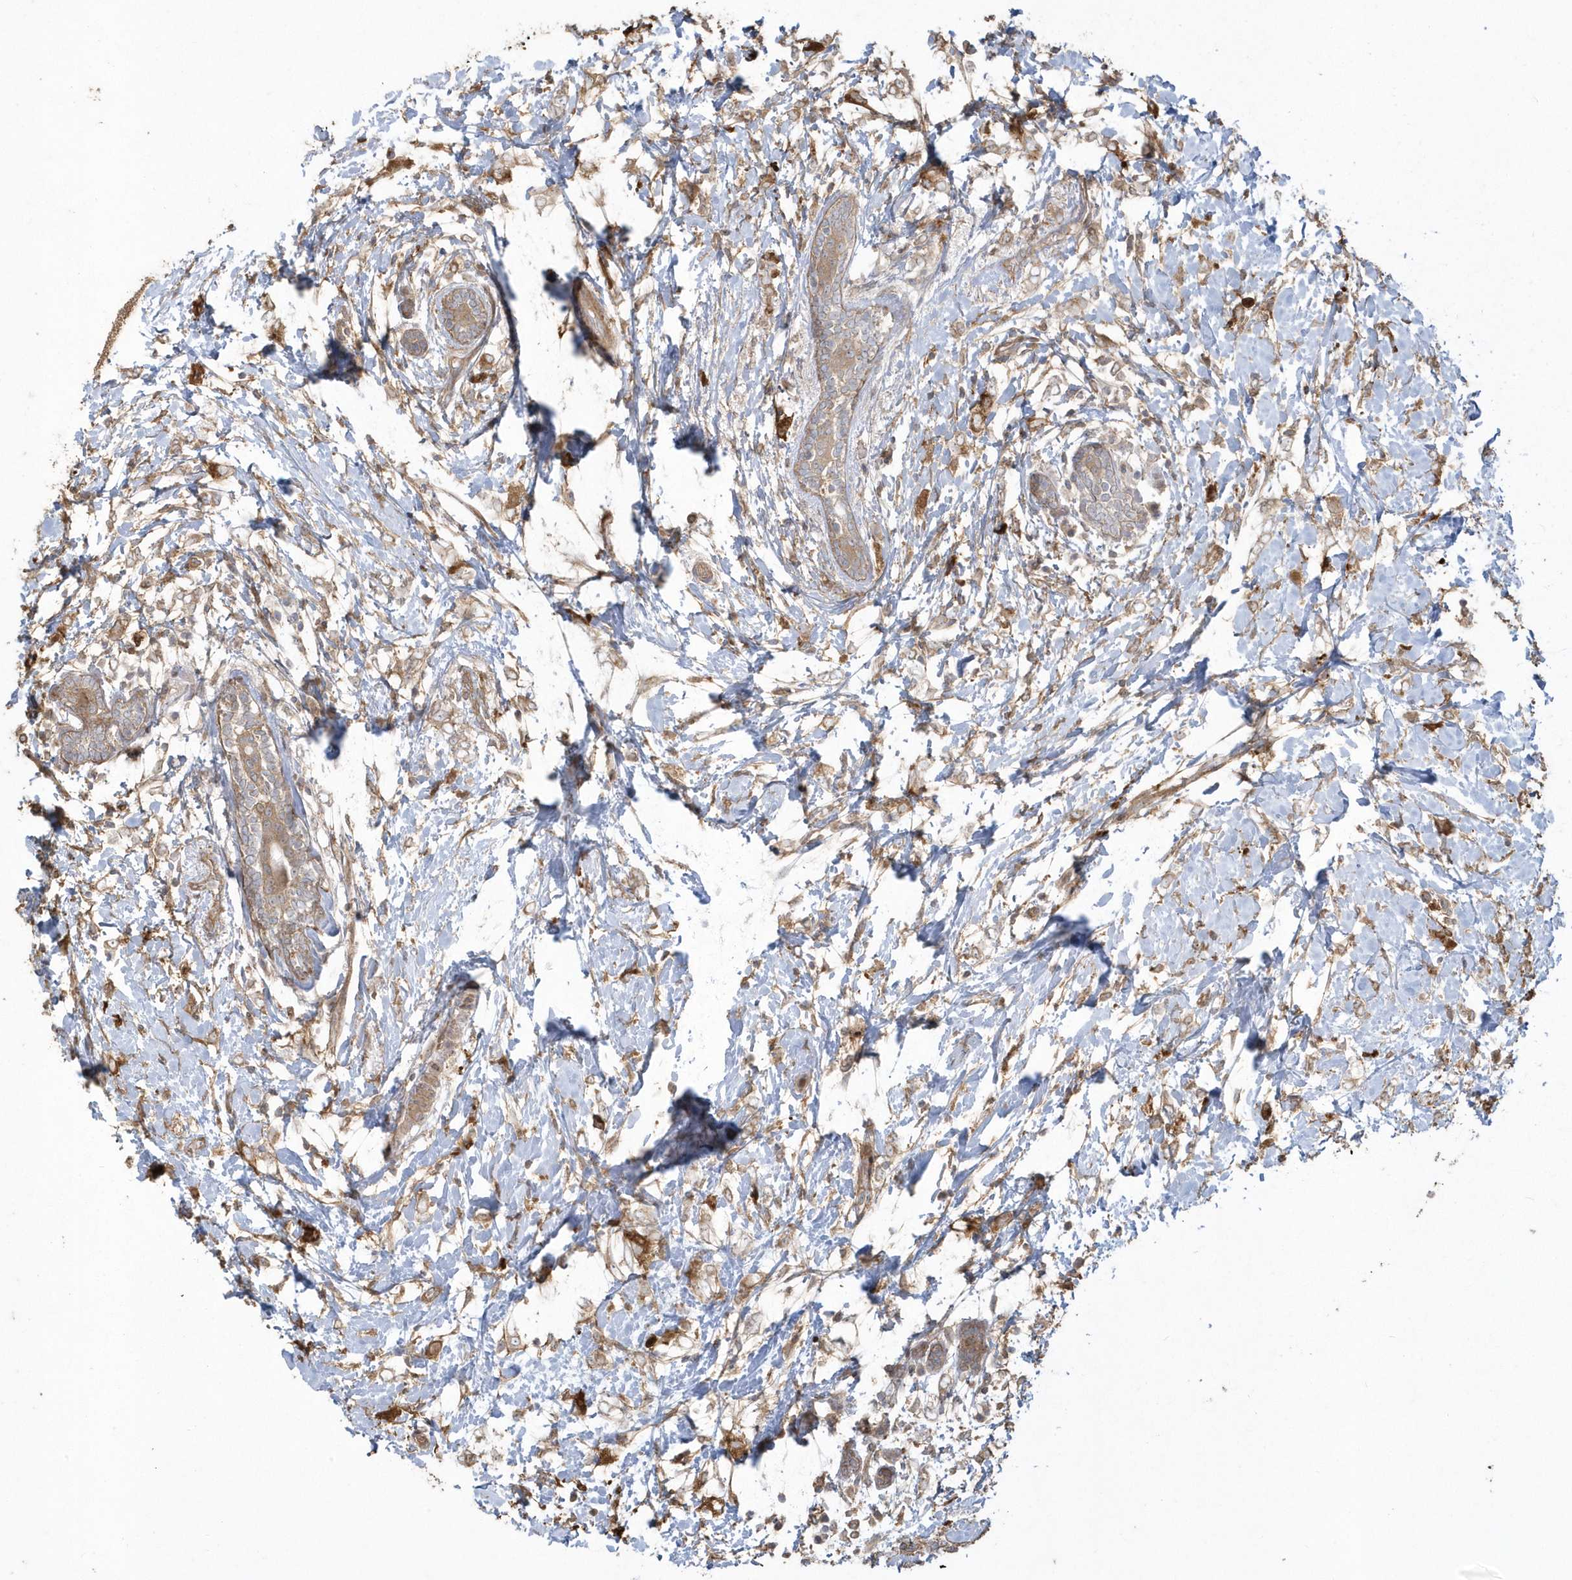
{"staining": {"intensity": "moderate", "quantity": ">75%", "location": "cytoplasmic/membranous"}, "tissue": "breast cancer", "cell_type": "Tumor cells", "image_type": "cancer", "snomed": [{"axis": "morphology", "description": "Normal tissue, NOS"}, {"axis": "morphology", "description": "Lobular carcinoma"}, {"axis": "topography", "description": "Breast"}], "caption": "Immunohistochemical staining of human breast cancer (lobular carcinoma) exhibits medium levels of moderate cytoplasmic/membranous expression in about >75% of tumor cells. Using DAB (3,3'-diaminobenzidine) (brown) and hematoxylin (blue) stains, captured at high magnification using brightfield microscopy.", "gene": "HNMT", "patient": {"sex": "female", "age": 47}}